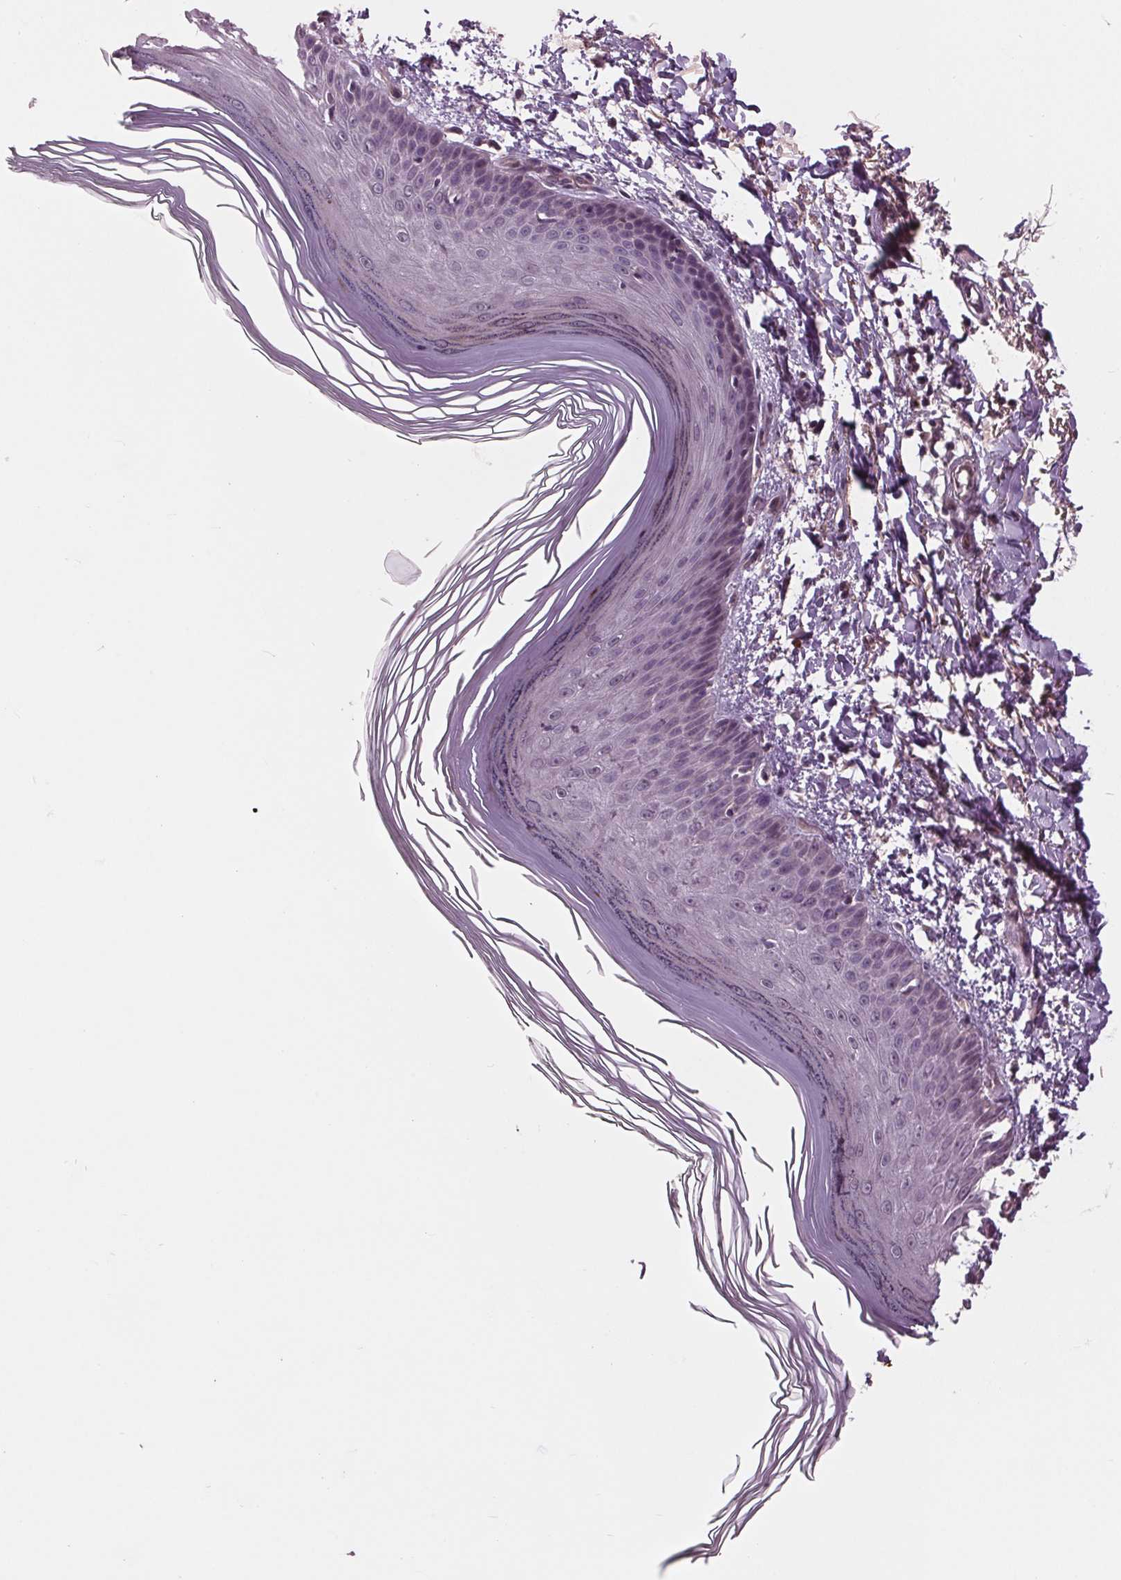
{"staining": {"intensity": "negative", "quantity": "none", "location": "none"}, "tissue": "skin", "cell_type": "Fibroblasts", "image_type": "normal", "snomed": [{"axis": "morphology", "description": "Normal tissue, NOS"}, {"axis": "topography", "description": "Skin"}], "caption": "Histopathology image shows no protein positivity in fibroblasts of unremarkable skin.", "gene": "MAPK8", "patient": {"sex": "female", "age": 62}}